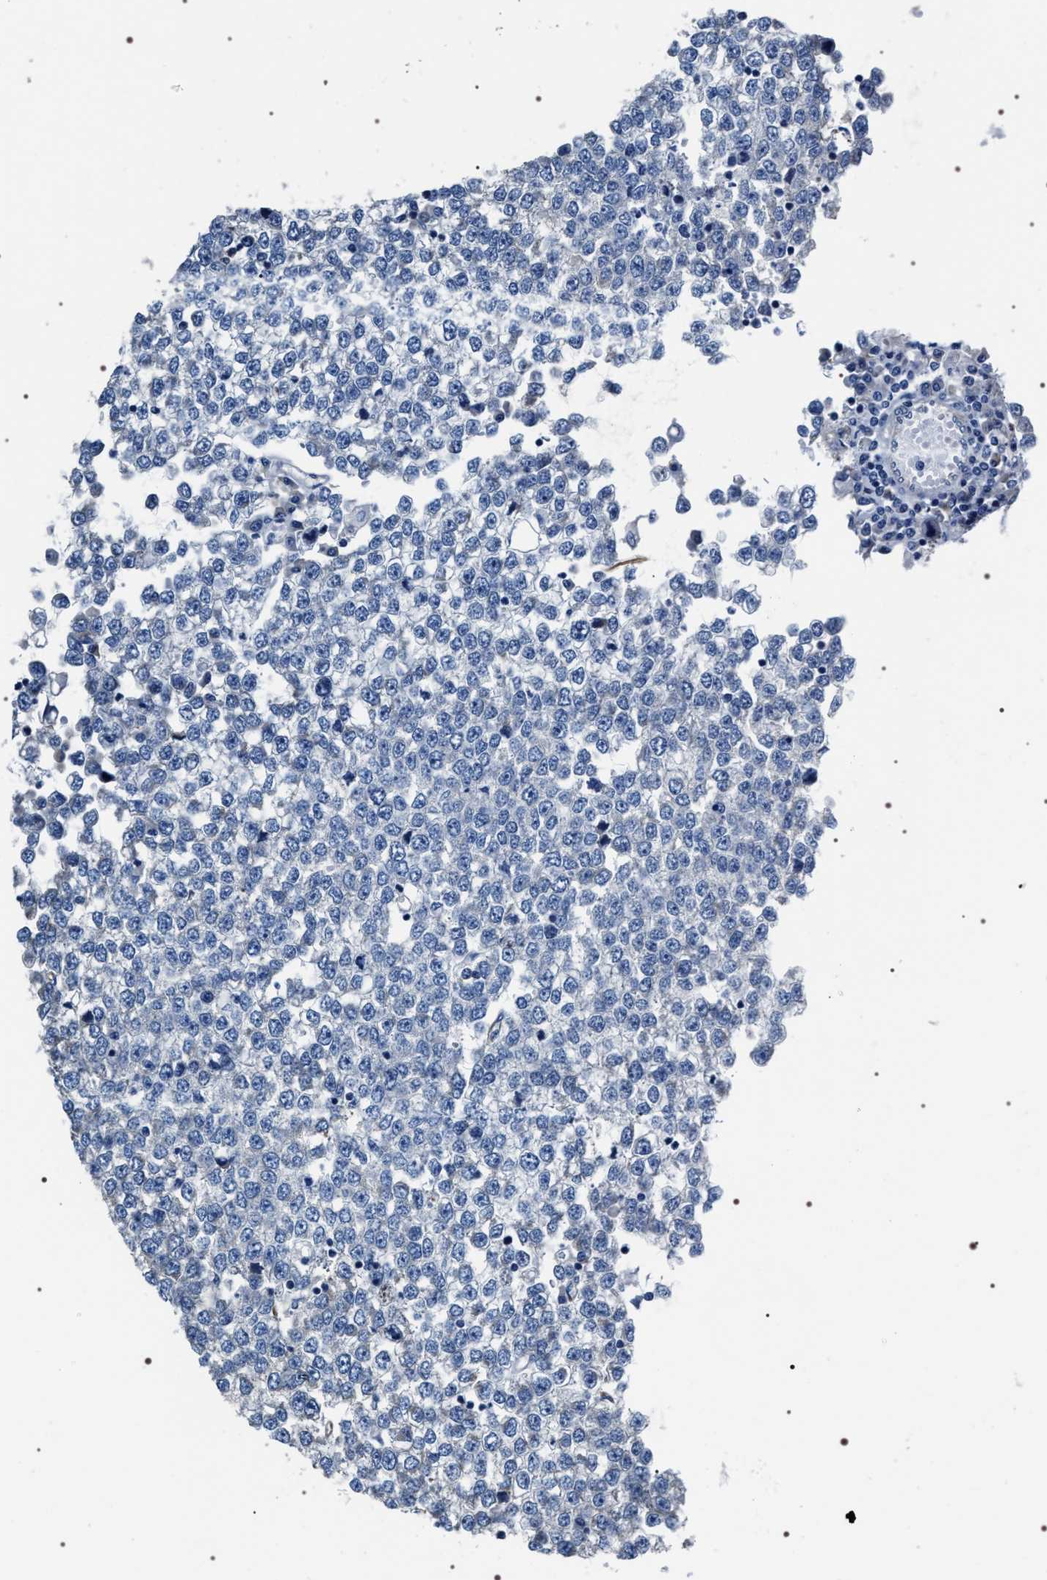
{"staining": {"intensity": "negative", "quantity": "none", "location": "none"}, "tissue": "testis cancer", "cell_type": "Tumor cells", "image_type": "cancer", "snomed": [{"axis": "morphology", "description": "Seminoma, NOS"}, {"axis": "topography", "description": "Testis"}], "caption": "An IHC photomicrograph of testis cancer (seminoma) is shown. There is no staining in tumor cells of testis cancer (seminoma).", "gene": "PKD1L1", "patient": {"sex": "male", "age": 65}}